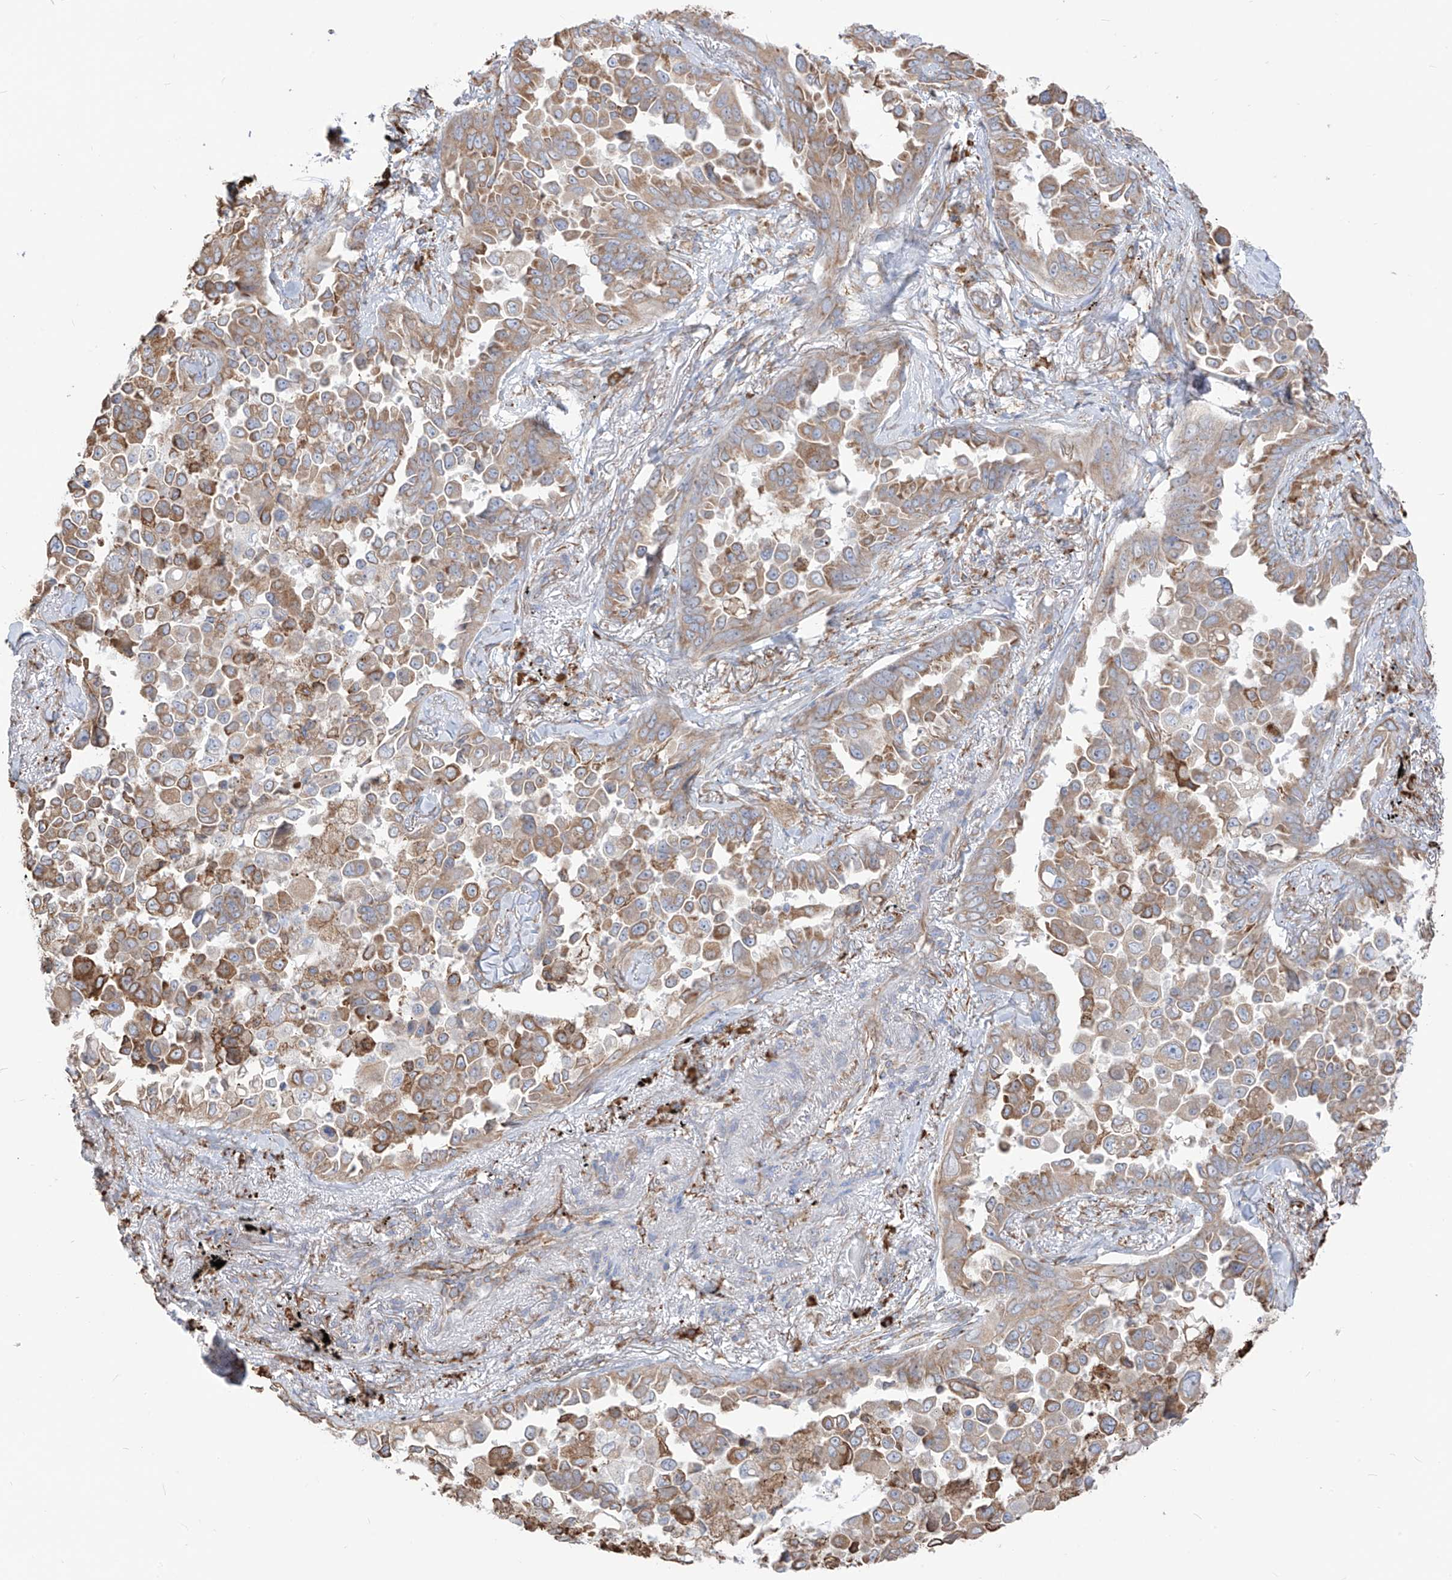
{"staining": {"intensity": "moderate", "quantity": "25%-75%", "location": "cytoplasmic/membranous"}, "tissue": "lung cancer", "cell_type": "Tumor cells", "image_type": "cancer", "snomed": [{"axis": "morphology", "description": "Adenocarcinoma, NOS"}, {"axis": "topography", "description": "Lung"}], "caption": "High-magnification brightfield microscopy of lung cancer (adenocarcinoma) stained with DAB (brown) and counterstained with hematoxylin (blue). tumor cells exhibit moderate cytoplasmic/membranous expression is seen in about25%-75% of cells.", "gene": "PDIA6", "patient": {"sex": "female", "age": 67}}